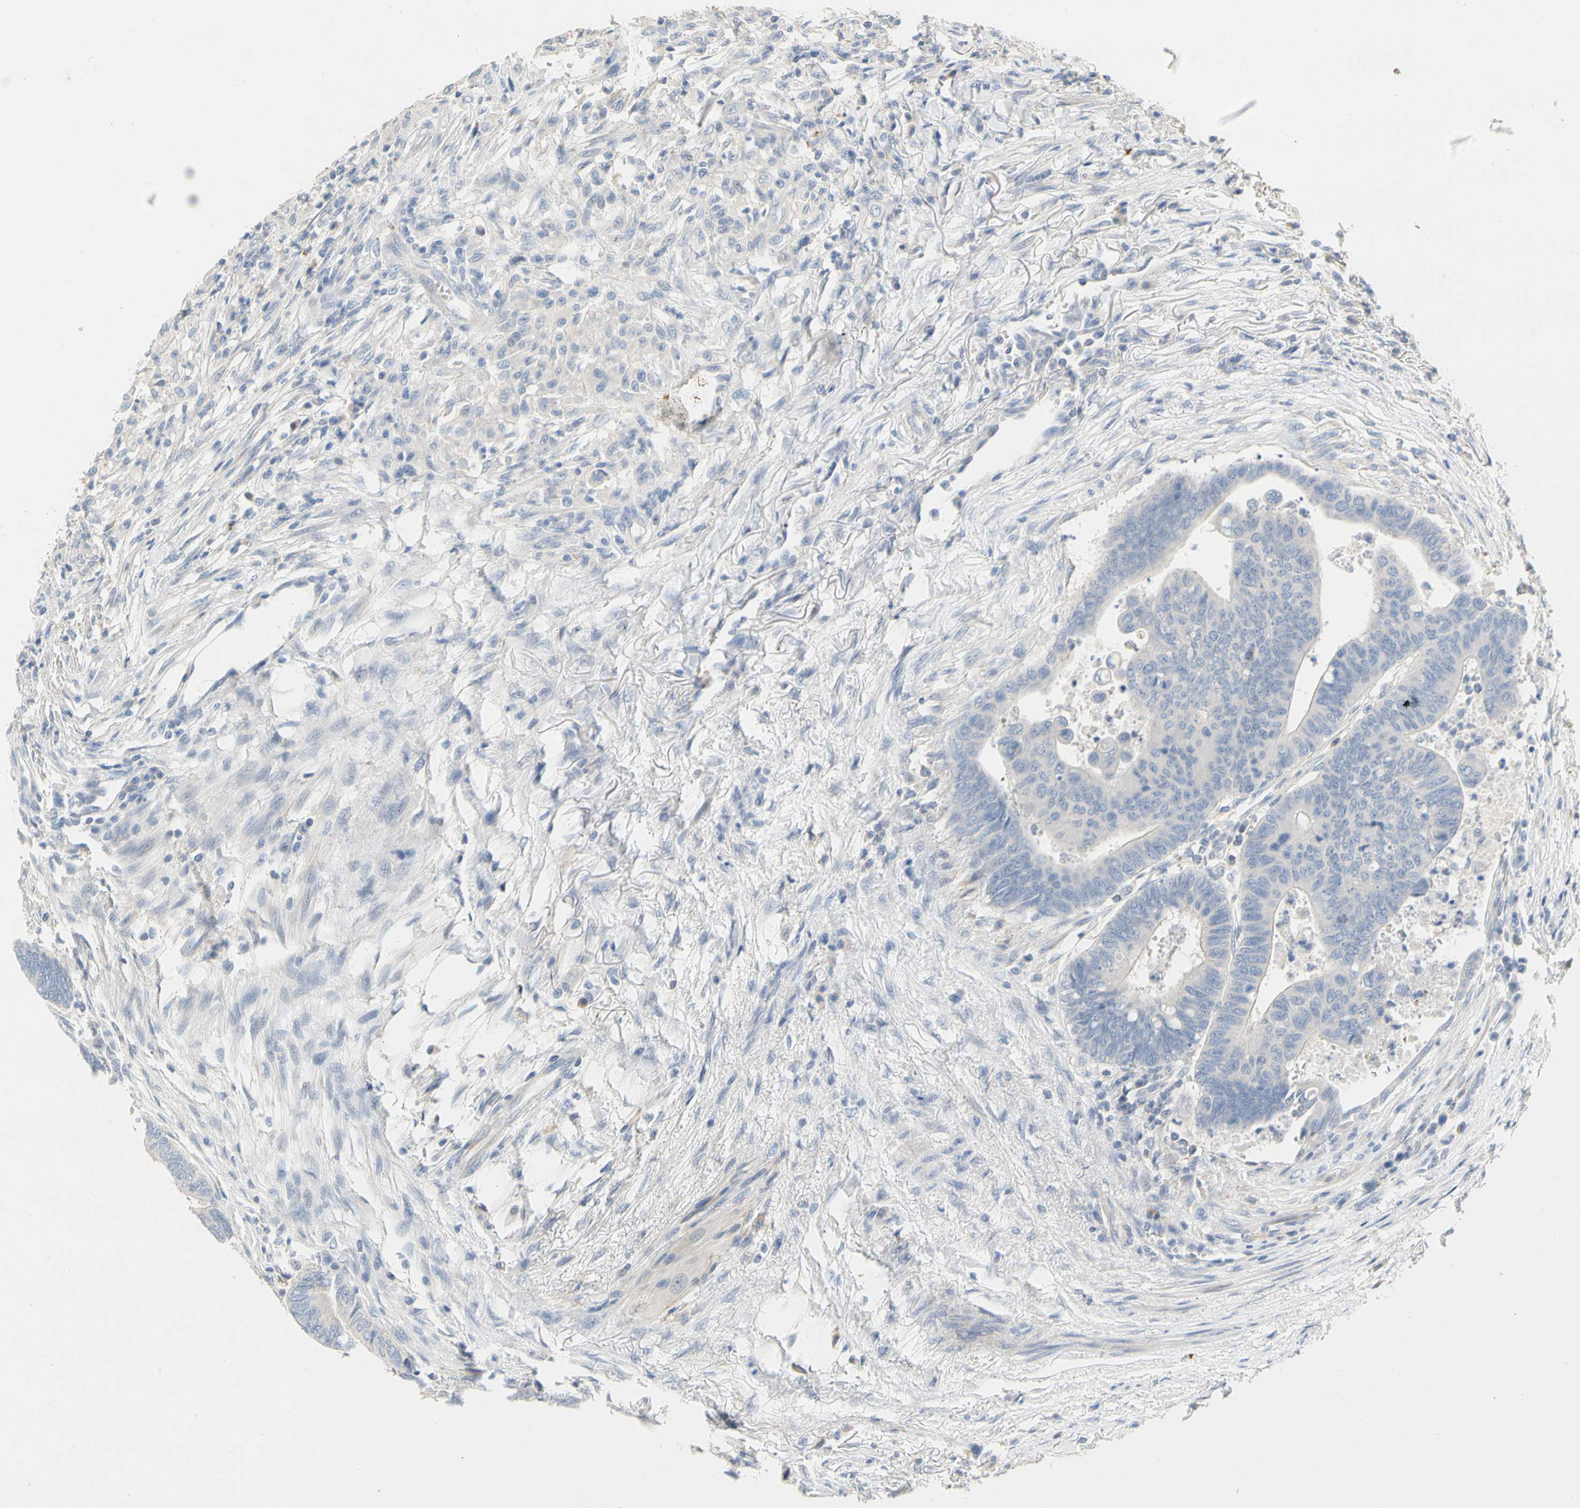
{"staining": {"intensity": "negative", "quantity": "none", "location": "none"}, "tissue": "colorectal cancer", "cell_type": "Tumor cells", "image_type": "cancer", "snomed": [{"axis": "morphology", "description": "Normal tissue, NOS"}, {"axis": "morphology", "description": "Adenocarcinoma, NOS"}, {"axis": "topography", "description": "Rectum"}, {"axis": "topography", "description": "Peripheral nerve tissue"}], "caption": "The image reveals no significant positivity in tumor cells of colorectal cancer.", "gene": "CCM2L", "patient": {"sex": "male", "age": 92}}